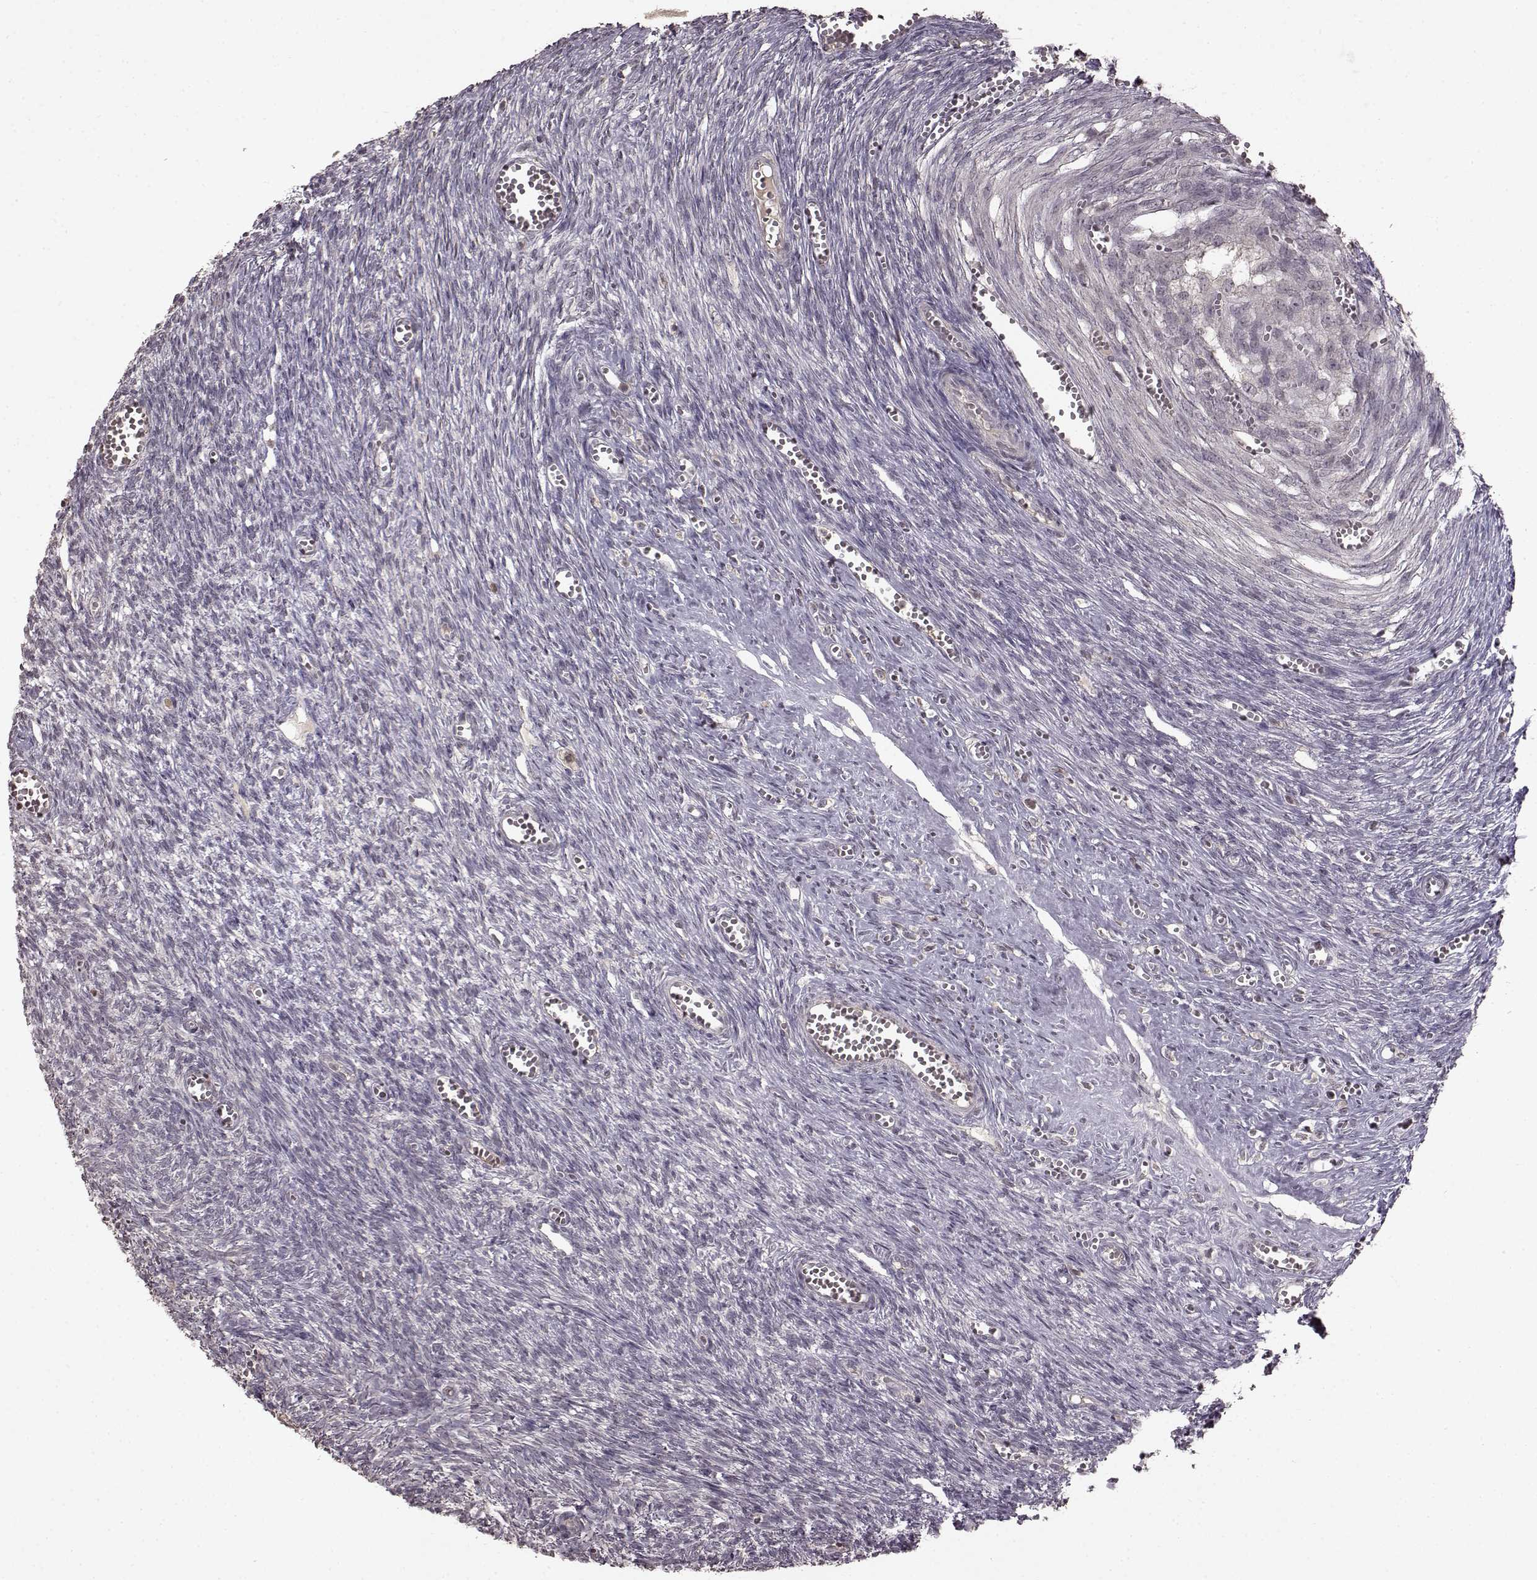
{"staining": {"intensity": "negative", "quantity": "none", "location": "none"}, "tissue": "ovary", "cell_type": "Follicle cells", "image_type": "normal", "snomed": [{"axis": "morphology", "description": "Normal tissue, NOS"}, {"axis": "topography", "description": "Ovary"}], "caption": "Normal ovary was stained to show a protein in brown. There is no significant expression in follicle cells. (DAB IHC visualized using brightfield microscopy, high magnification).", "gene": "LHB", "patient": {"sex": "female", "age": 43}}